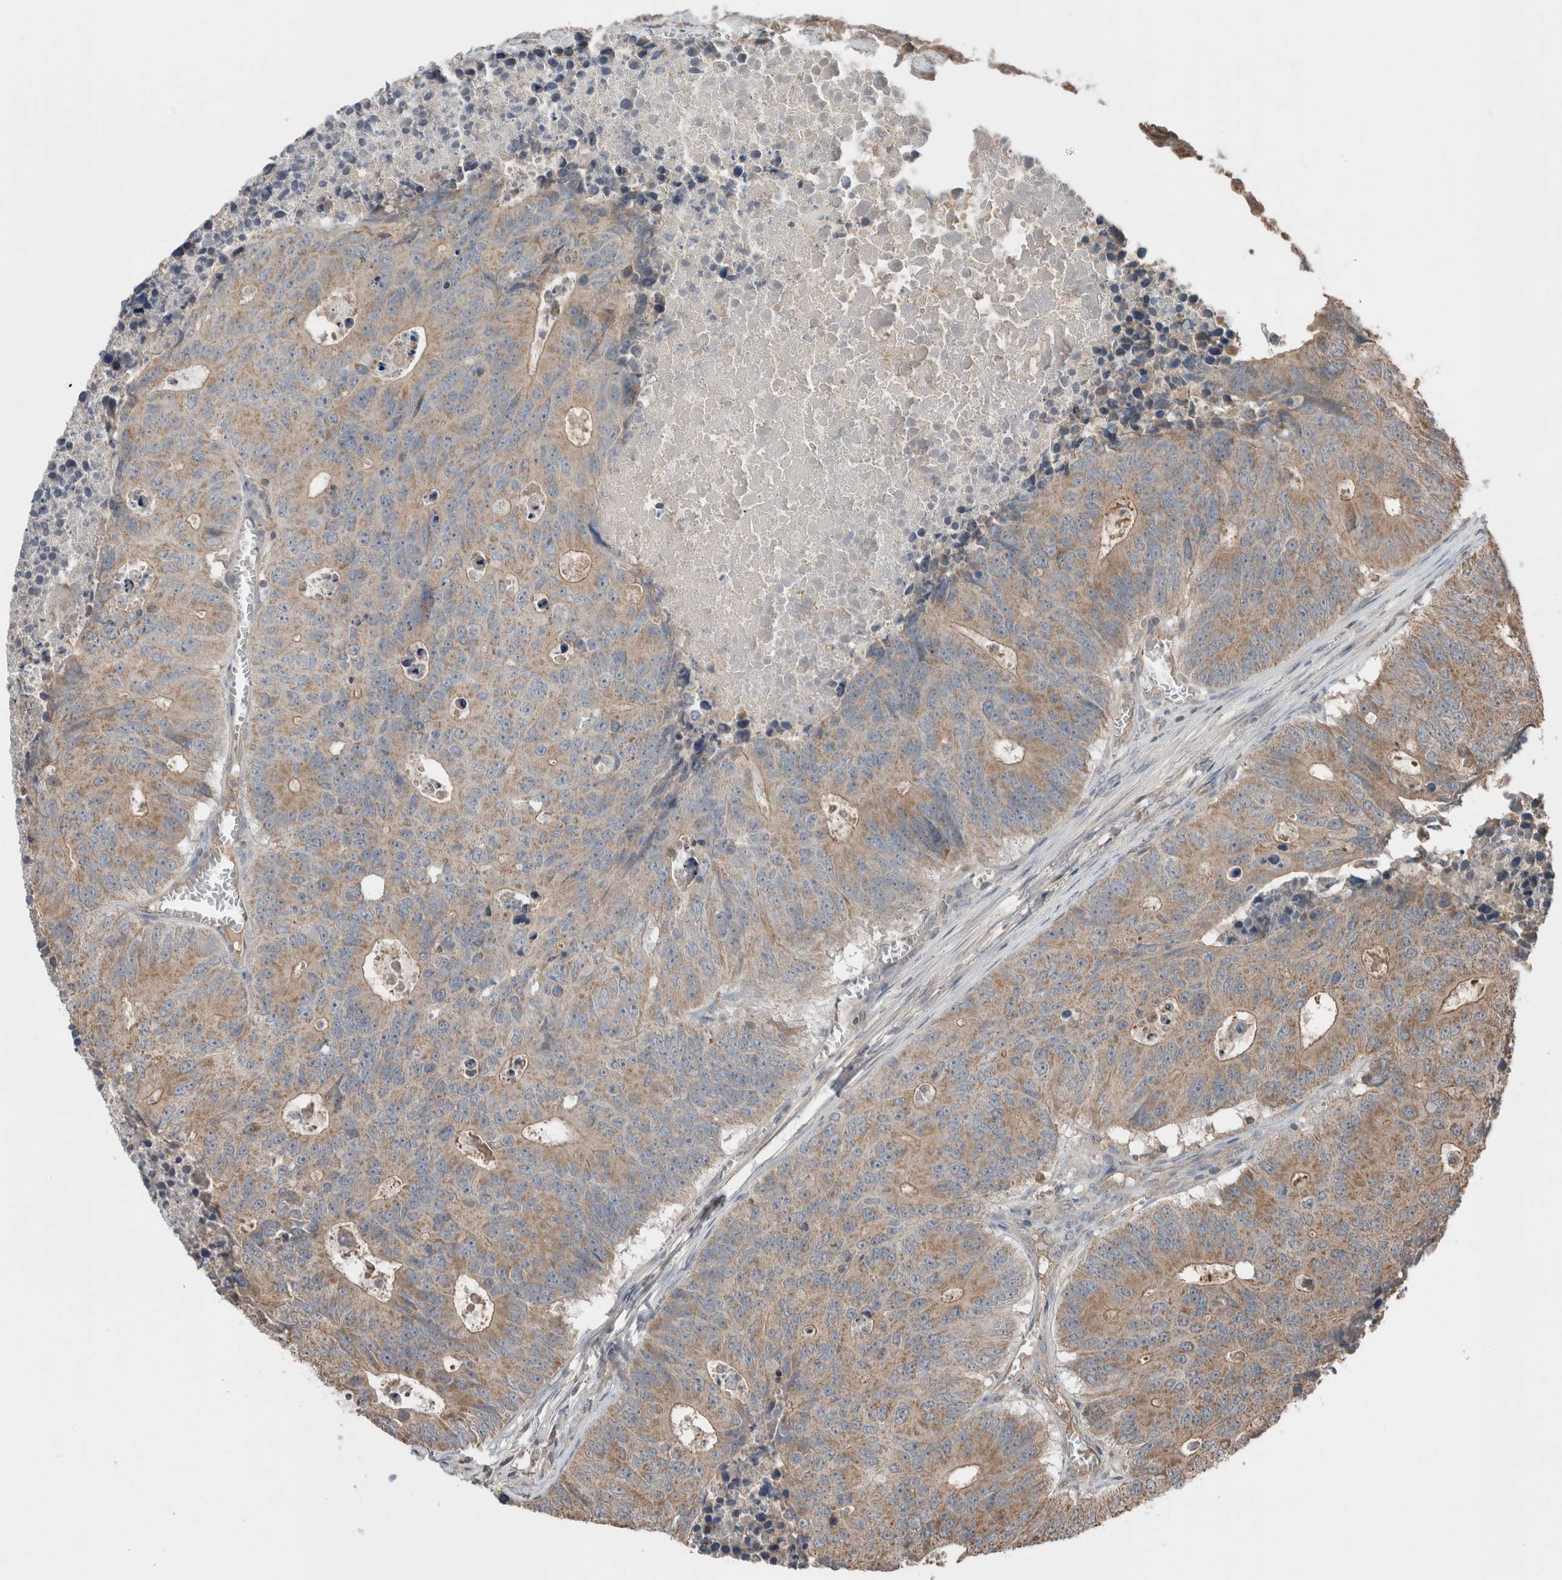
{"staining": {"intensity": "moderate", "quantity": ">75%", "location": "cytoplasmic/membranous"}, "tissue": "colorectal cancer", "cell_type": "Tumor cells", "image_type": "cancer", "snomed": [{"axis": "morphology", "description": "Adenocarcinoma, NOS"}, {"axis": "topography", "description": "Colon"}], "caption": "Human colorectal cancer (adenocarcinoma) stained for a protein (brown) shows moderate cytoplasmic/membranous positive staining in approximately >75% of tumor cells.", "gene": "KLK14", "patient": {"sex": "male", "age": 87}}